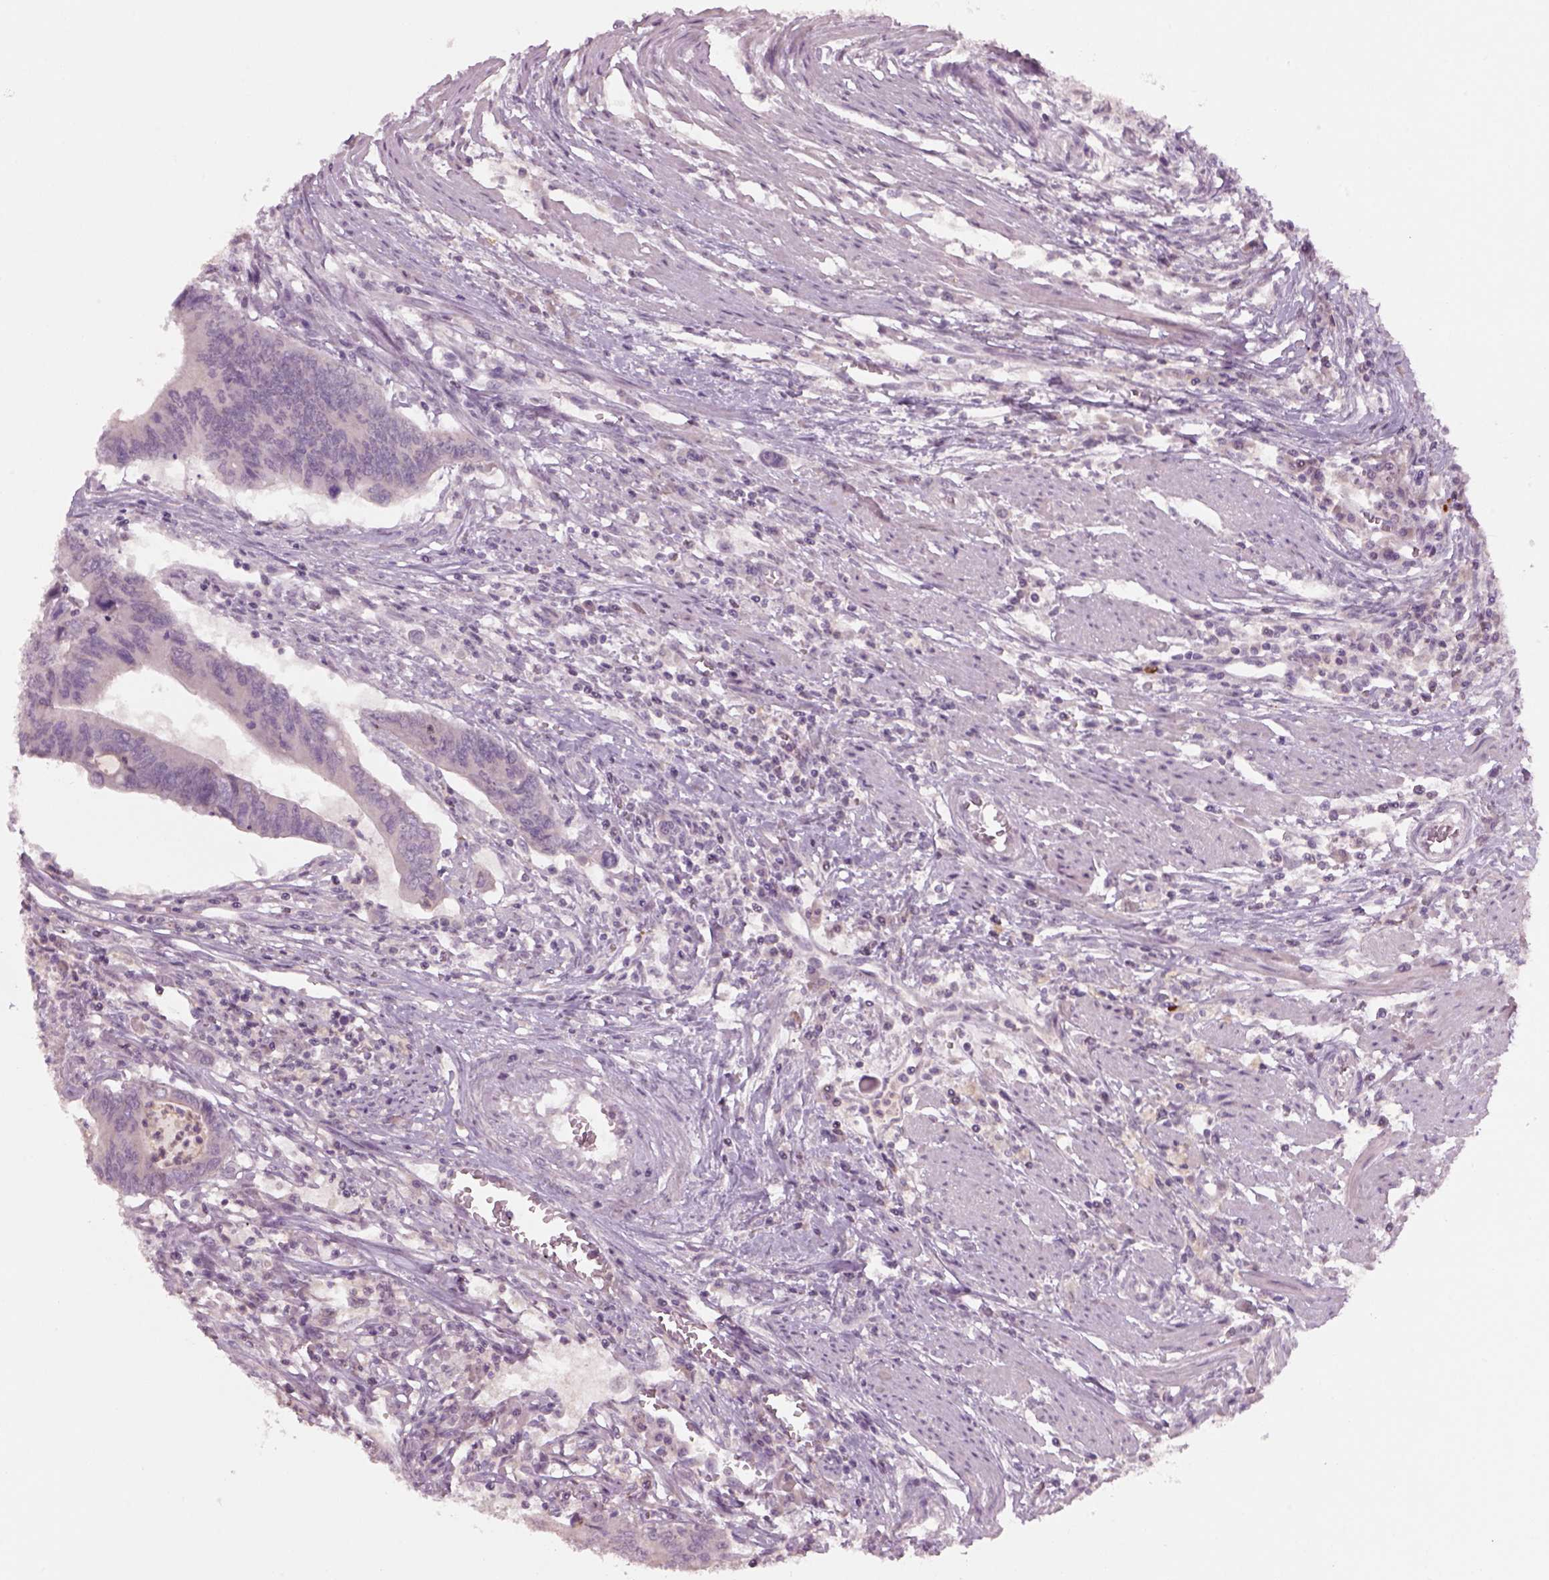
{"staining": {"intensity": "negative", "quantity": "none", "location": "none"}, "tissue": "colorectal cancer", "cell_type": "Tumor cells", "image_type": "cancer", "snomed": [{"axis": "morphology", "description": "Adenocarcinoma, NOS"}, {"axis": "topography", "description": "Colon"}], "caption": "Immunohistochemical staining of colorectal cancer (adenocarcinoma) demonstrates no significant positivity in tumor cells.", "gene": "GDNF", "patient": {"sex": "male", "age": 53}}